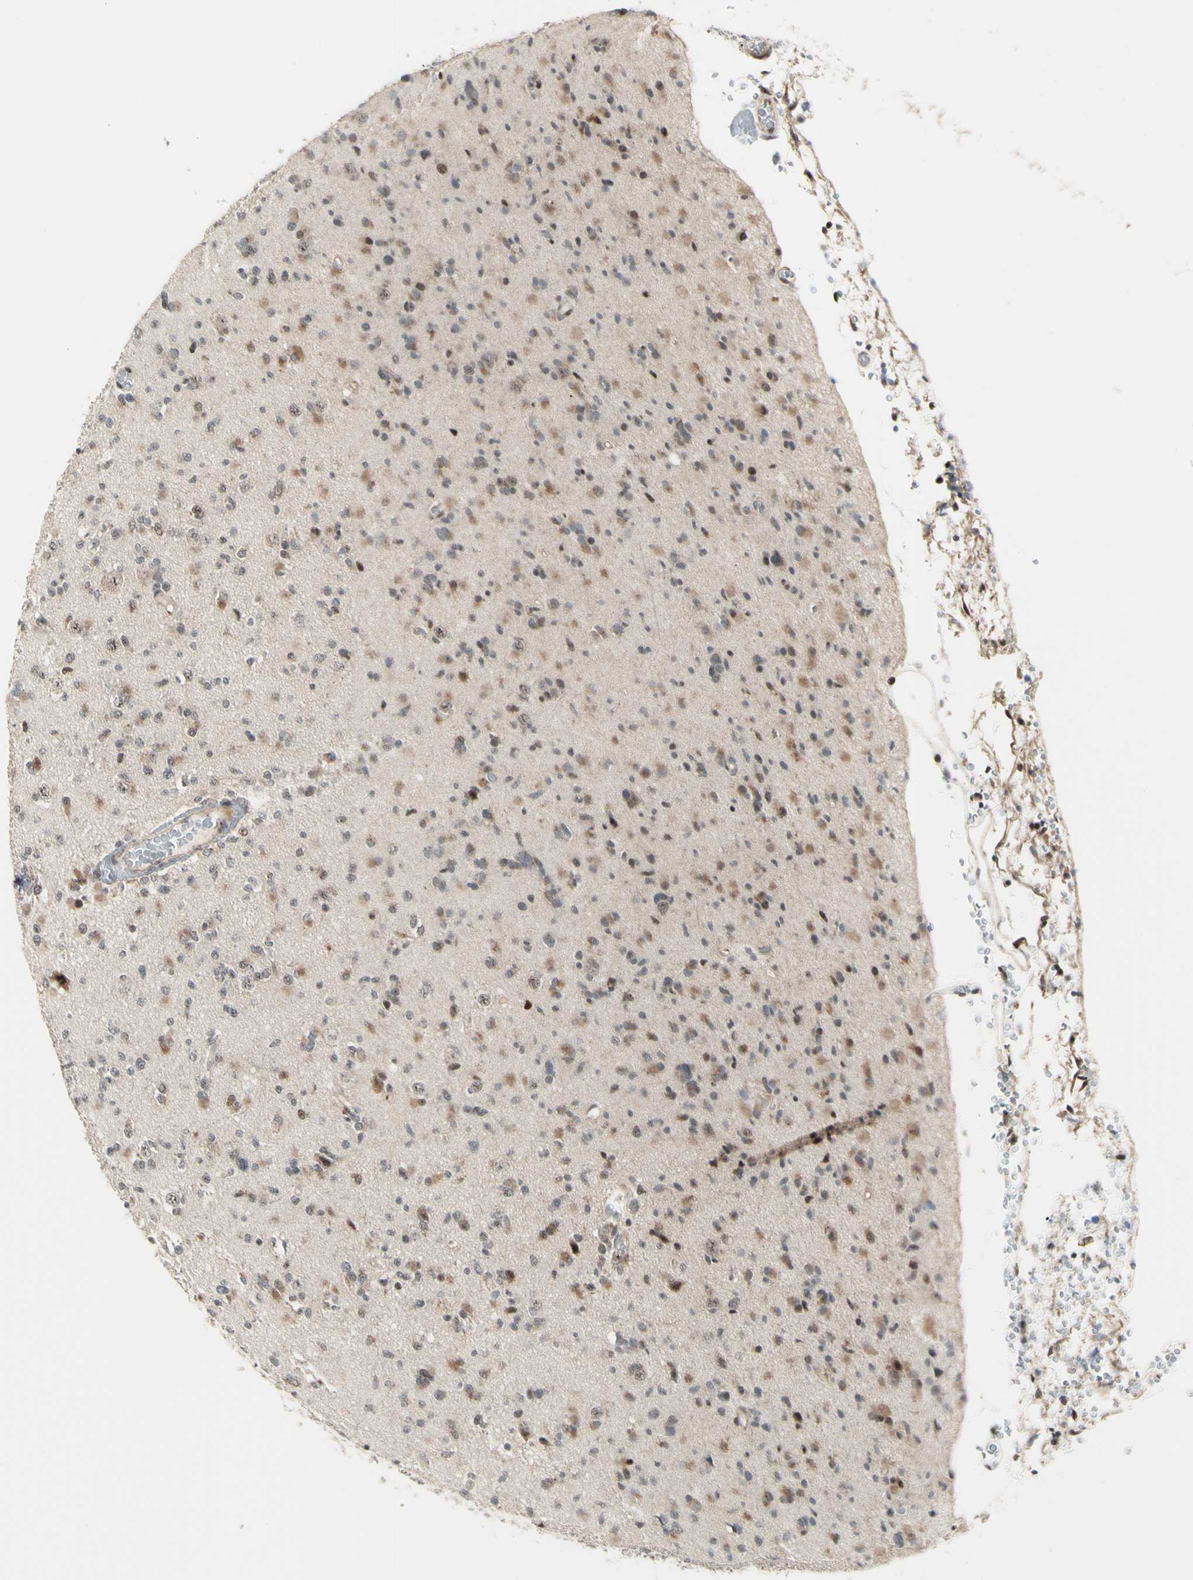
{"staining": {"intensity": "negative", "quantity": "none", "location": "none"}, "tissue": "glioma", "cell_type": "Tumor cells", "image_type": "cancer", "snomed": [{"axis": "morphology", "description": "Glioma, malignant, Low grade"}, {"axis": "topography", "description": "Brain"}], "caption": "DAB (3,3'-diaminobenzidine) immunohistochemical staining of glioma exhibits no significant positivity in tumor cells. (Immunohistochemistry (ihc), brightfield microscopy, high magnification).", "gene": "DHRS7B", "patient": {"sex": "female", "age": 22}}